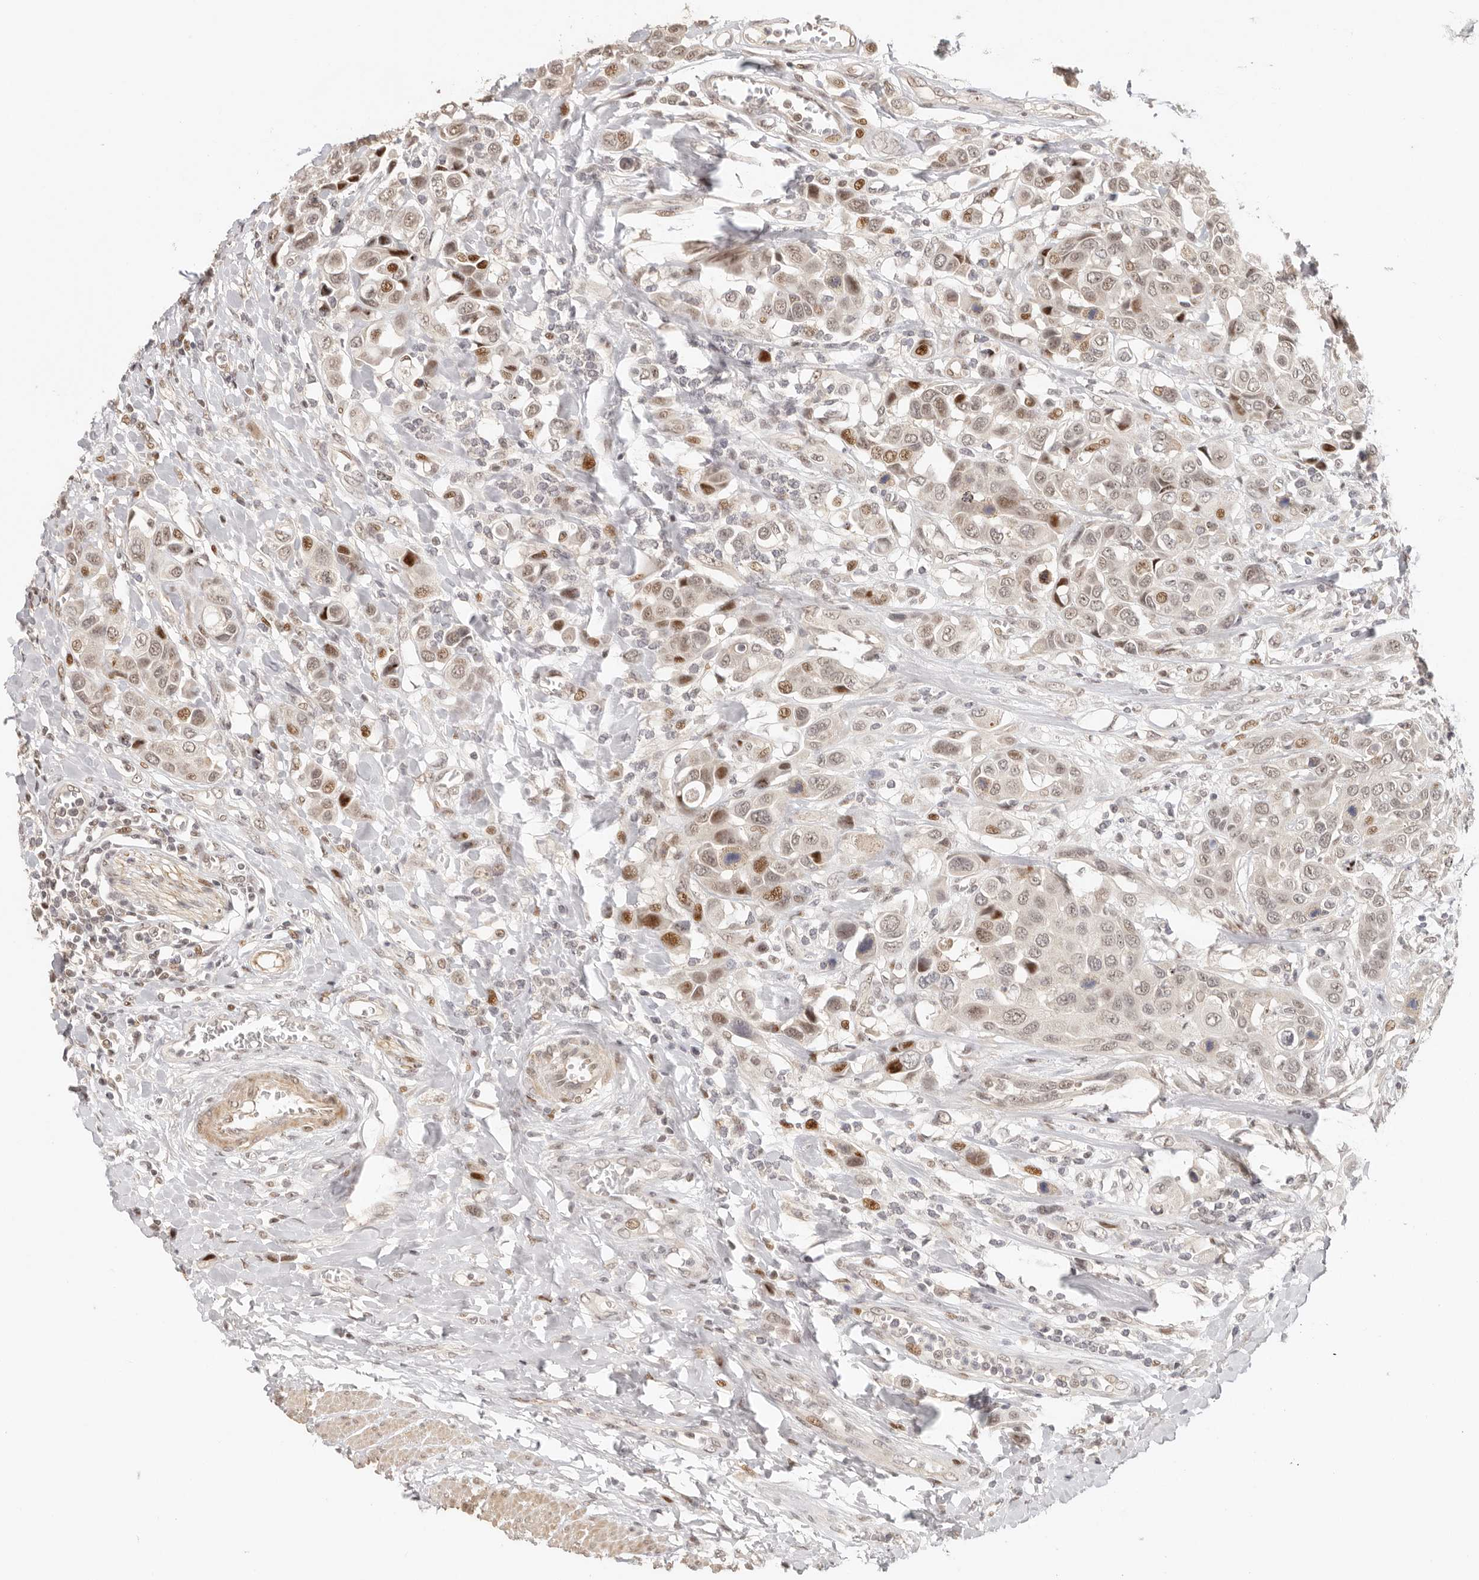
{"staining": {"intensity": "moderate", "quantity": "25%-75%", "location": "nuclear"}, "tissue": "urothelial cancer", "cell_type": "Tumor cells", "image_type": "cancer", "snomed": [{"axis": "morphology", "description": "Urothelial carcinoma, High grade"}, {"axis": "topography", "description": "Urinary bladder"}], "caption": "Immunohistochemical staining of urothelial cancer exhibits medium levels of moderate nuclear protein positivity in about 25%-75% of tumor cells. Nuclei are stained in blue.", "gene": "GPBP1L1", "patient": {"sex": "male", "age": 50}}